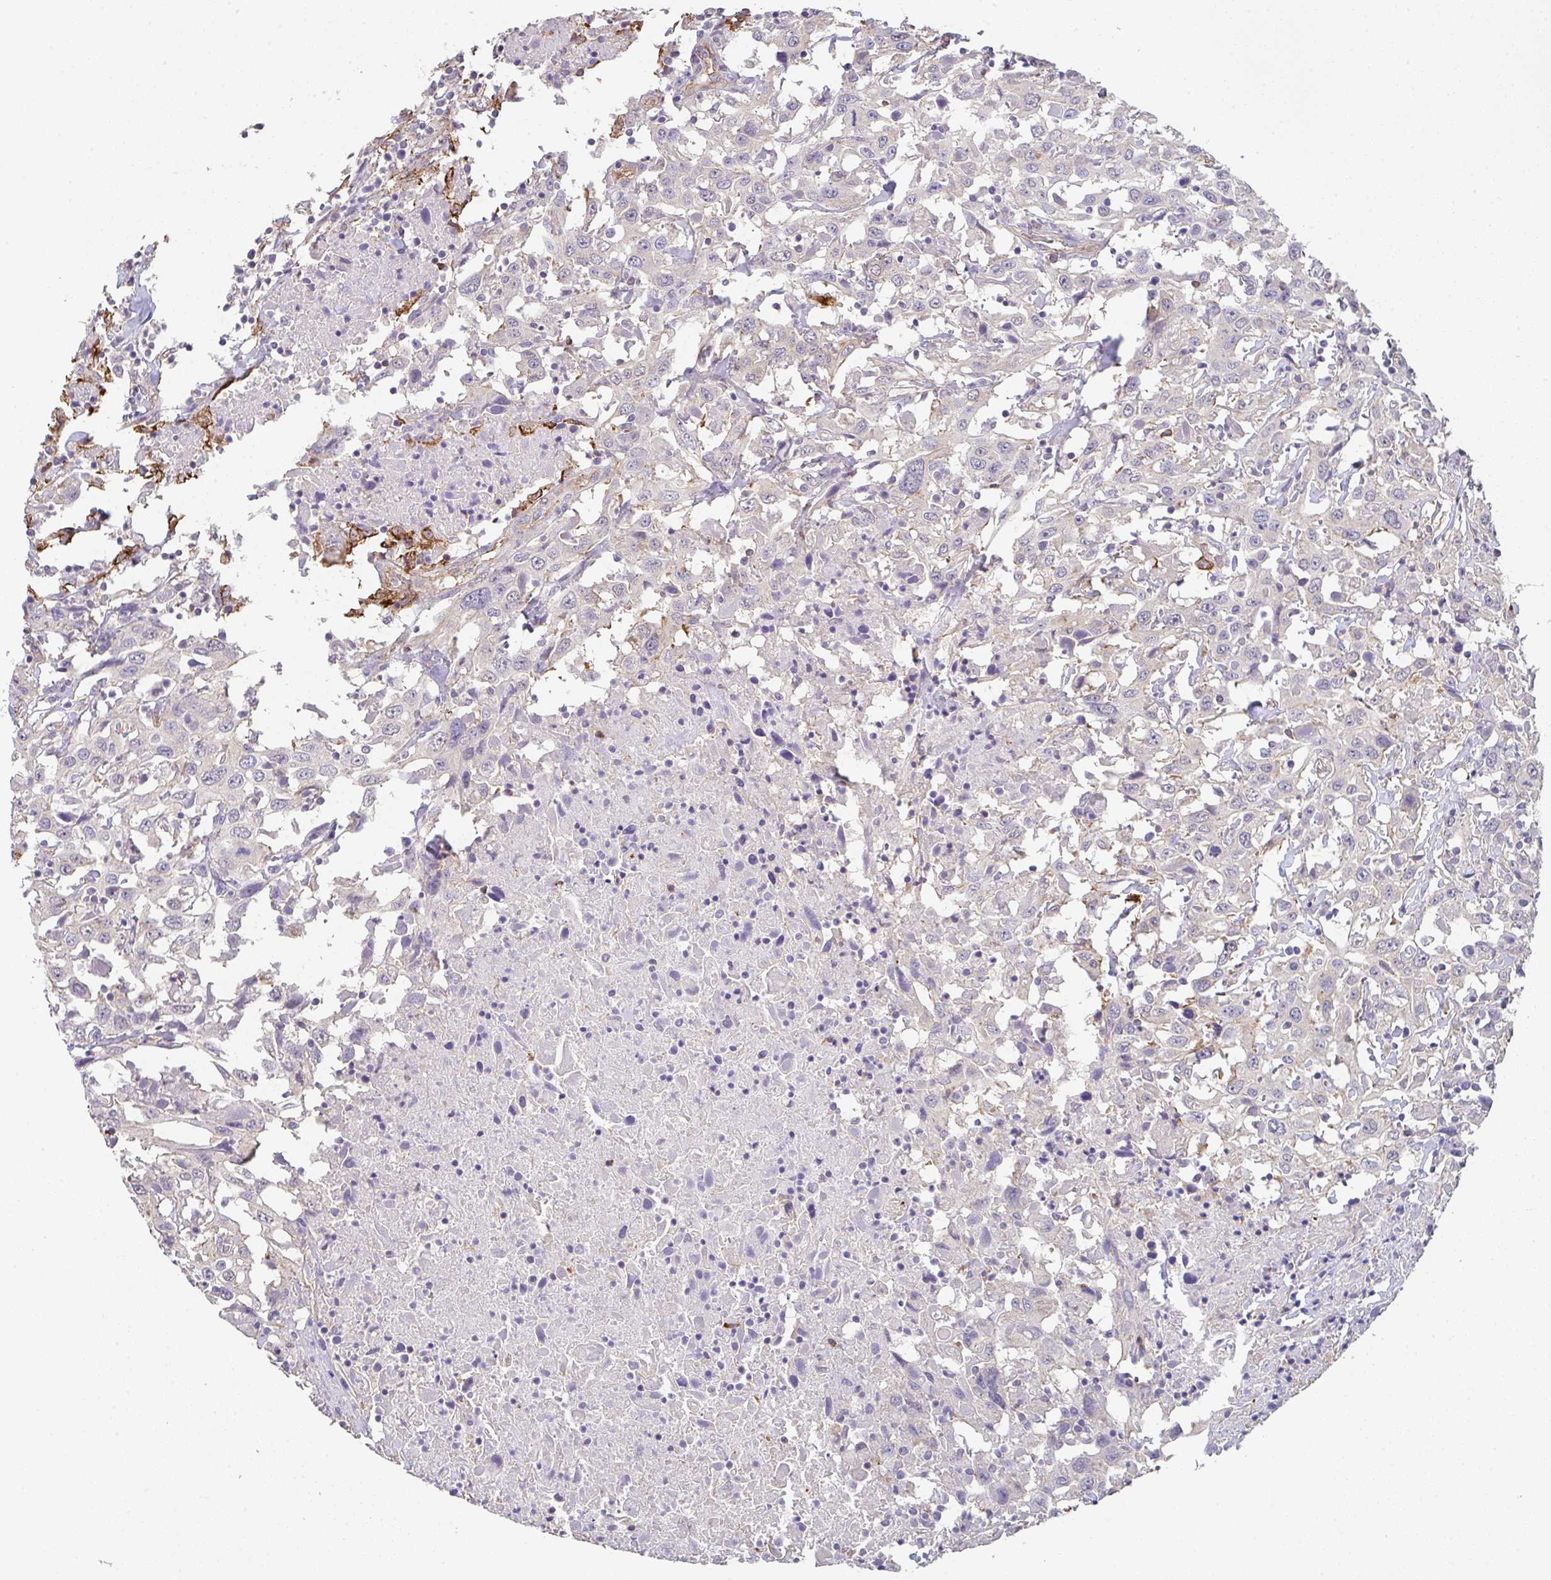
{"staining": {"intensity": "negative", "quantity": "none", "location": "none"}, "tissue": "urothelial cancer", "cell_type": "Tumor cells", "image_type": "cancer", "snomed": [{"axis": "morphology", "description": "Urothelial carcinoma, High grade"}, {"axis": "topography", "description": "Urinary bladder"}], "caption": "Immunohistochemistry of human high-grade urothelial carcinoma shows no staining in tumor cells. (DAB (3,3'-diaminobenzidine) immunohistochemistry (IHC) visualized using brightfield microscopy, high magnification).", "gene": "DBN1", "patient": {"sex": "male", "age": 61}}